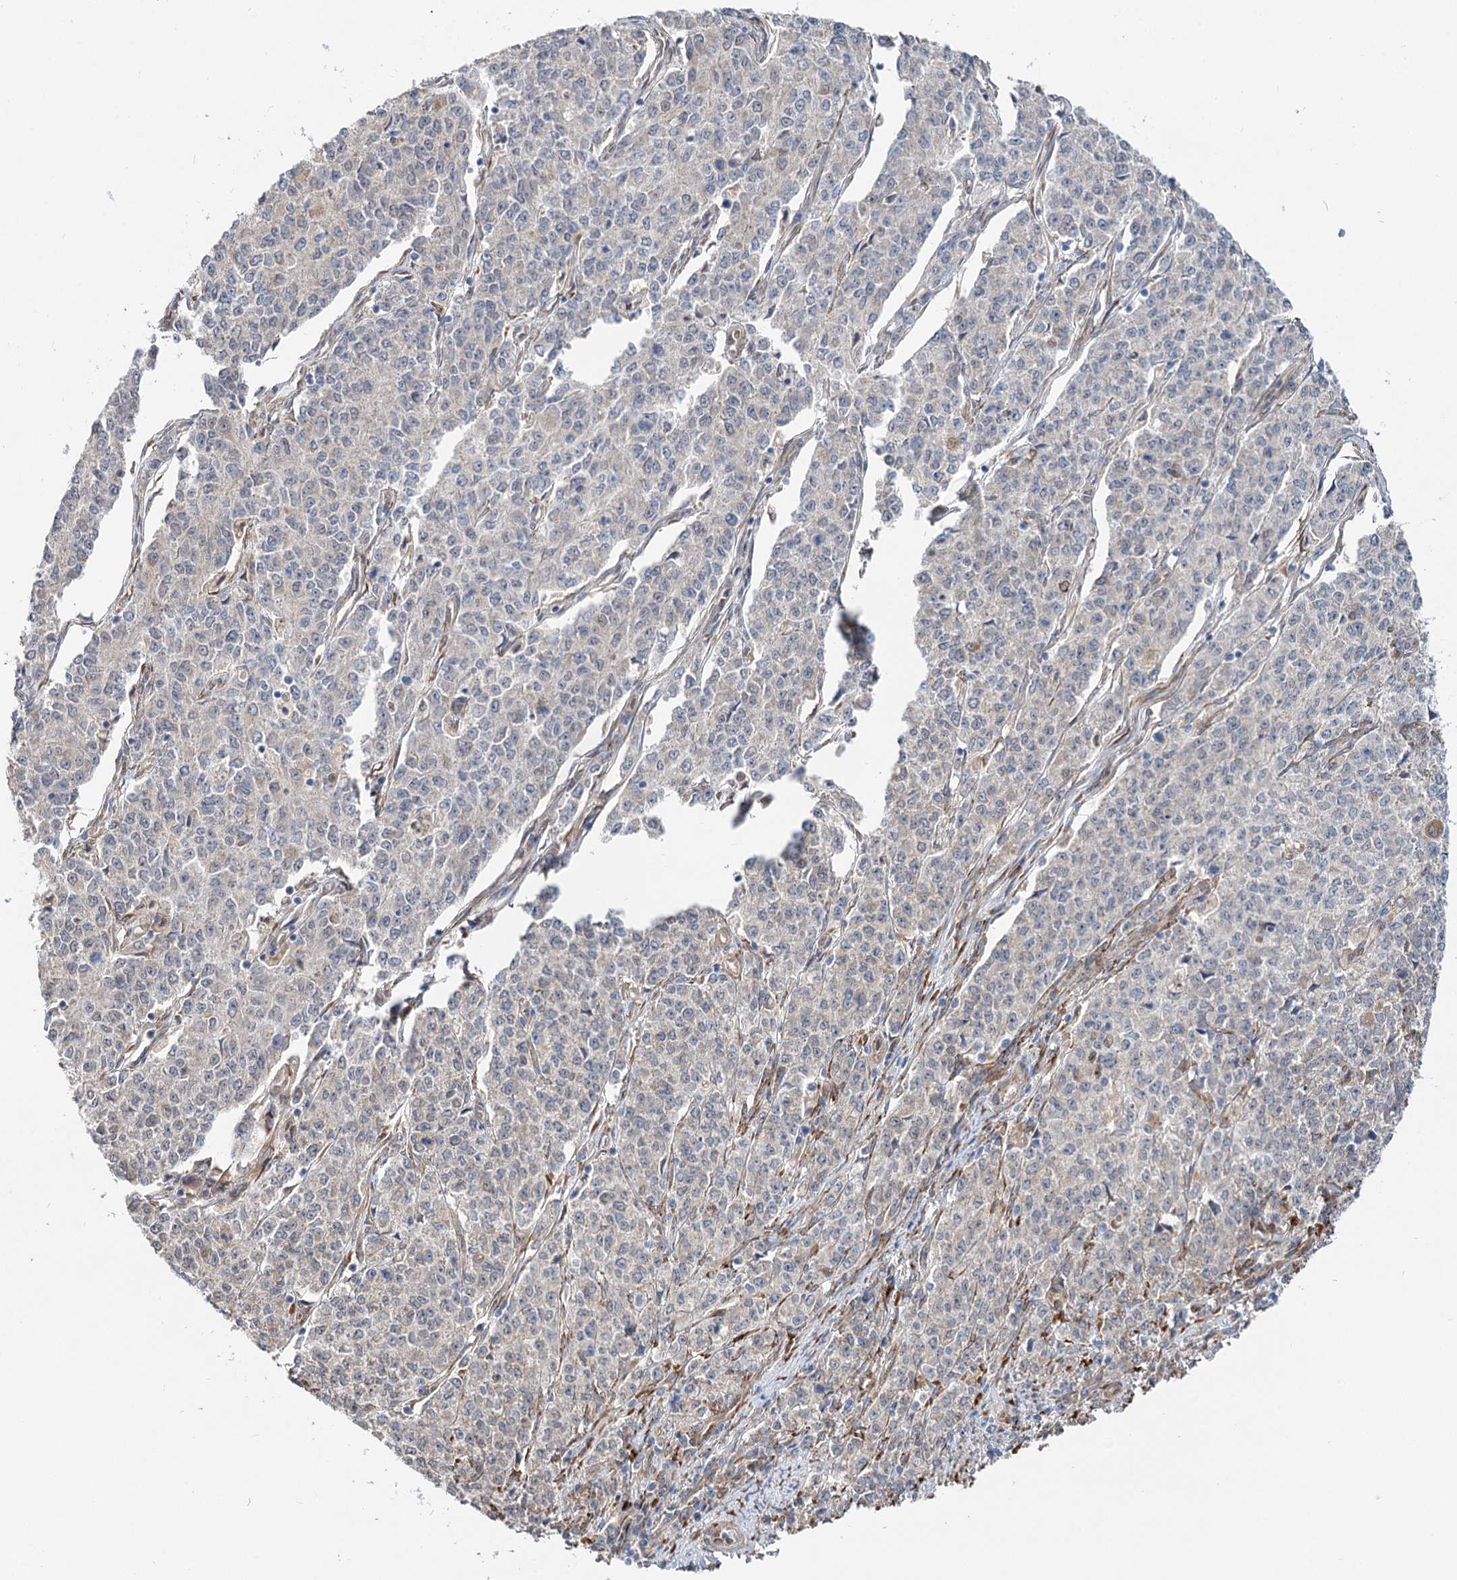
{"staining": {"intensity": "negative", "quantity": "none", "location": "none"}, "tissue": "endometrial cancer", "cell_type": "Tumor cells", "image_type": "cancer", "snomed": [{"axis": "morphology", "description": "Adenocarcinoma, NOS"}, {"axis": "topography", "description": "Endometrium"}], "caption": "Immunohistochemical staining of endometrial cancer exhibits no significant positivity in tumor cells.", "gene": "SPART", "patient": {"sex": "female", "age": 50}}